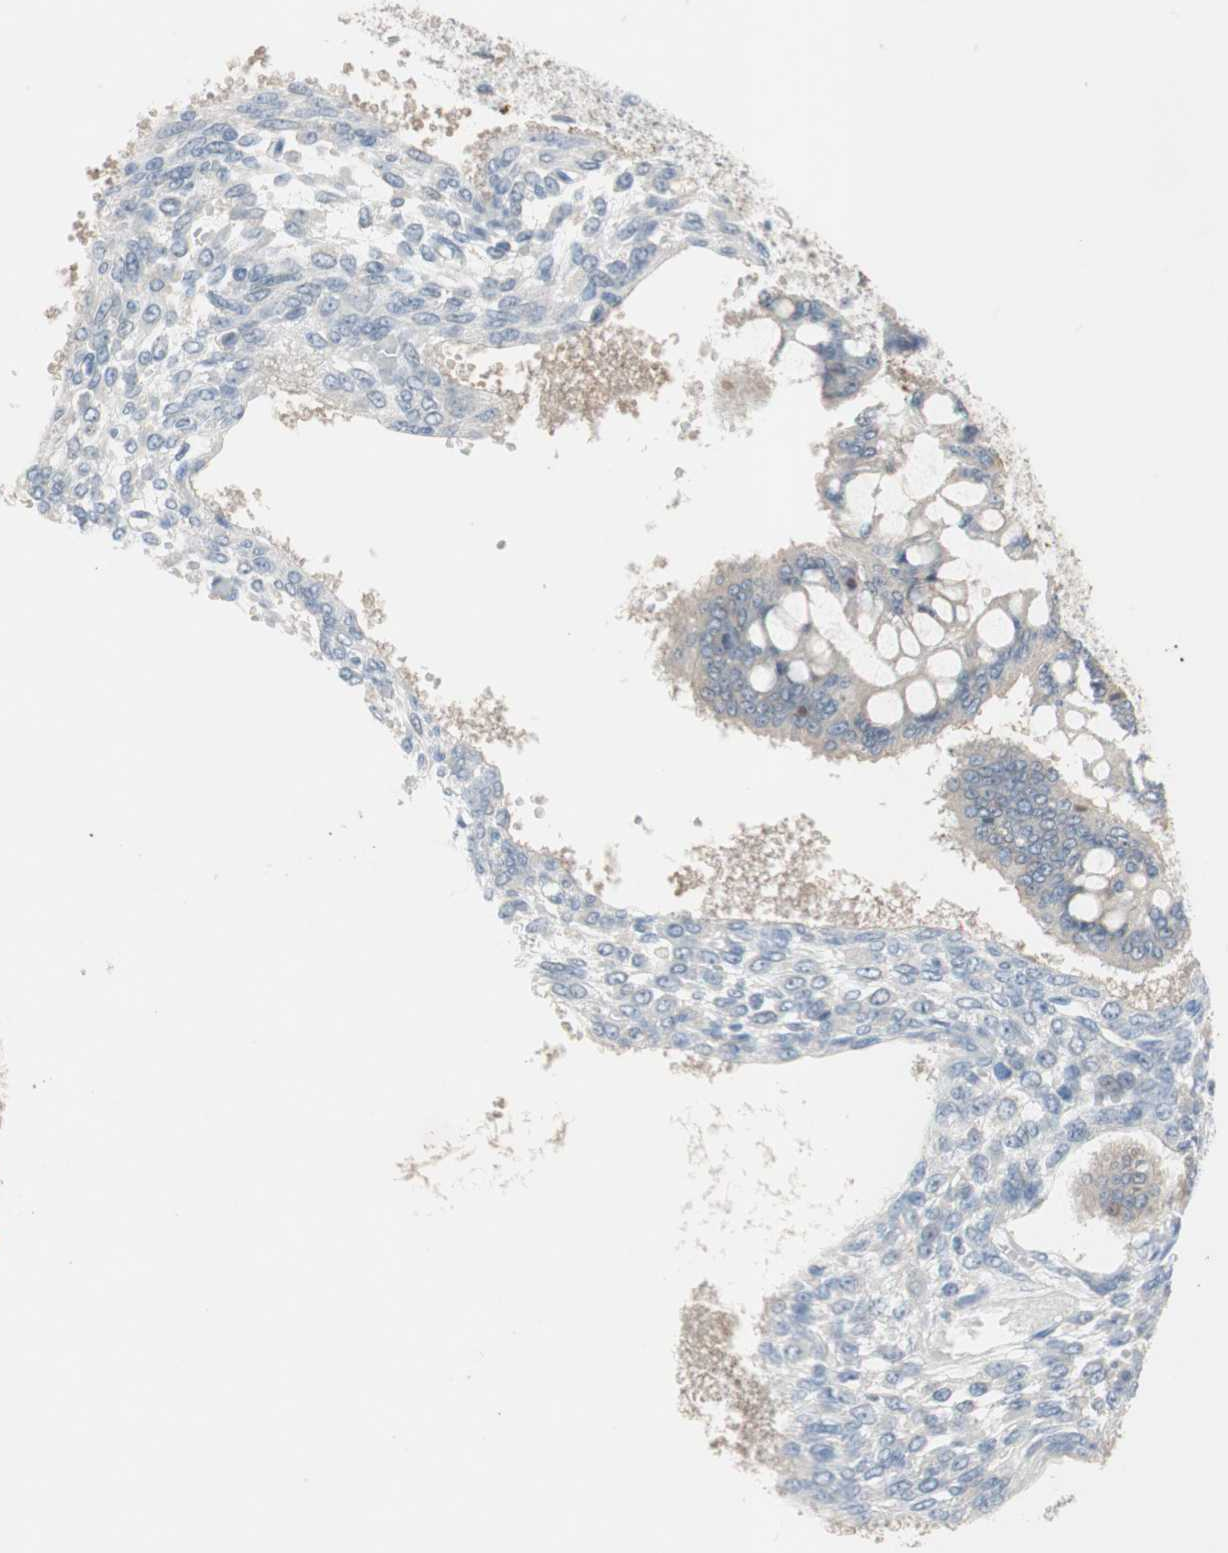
{"staining": {"intensity": "weak", "quantity": "25%-75%", "location": "cytoplasmic/membranous"}, "tissue": "ovarian cancer", "cell_type": "Tumor cells", "image_type": "cancer", "snomed": [{"axis": "morphology", "description": "Cystadenocarcinoma, mucinous, NOS"}, {"axis": "topography", "description": "Ovary"}], "caption": "This photomicrograph reveals ovarian cancer (mucinous cystadenocarcinoma) stained with IHC to label a protein in brown. The cytoplasmic/membranous of tumor cells show weak positivity for the protein. Nuclei are counter-stained blue.", "gene": "PDZK1", "patient": {"sex": "female", "age": 73}}